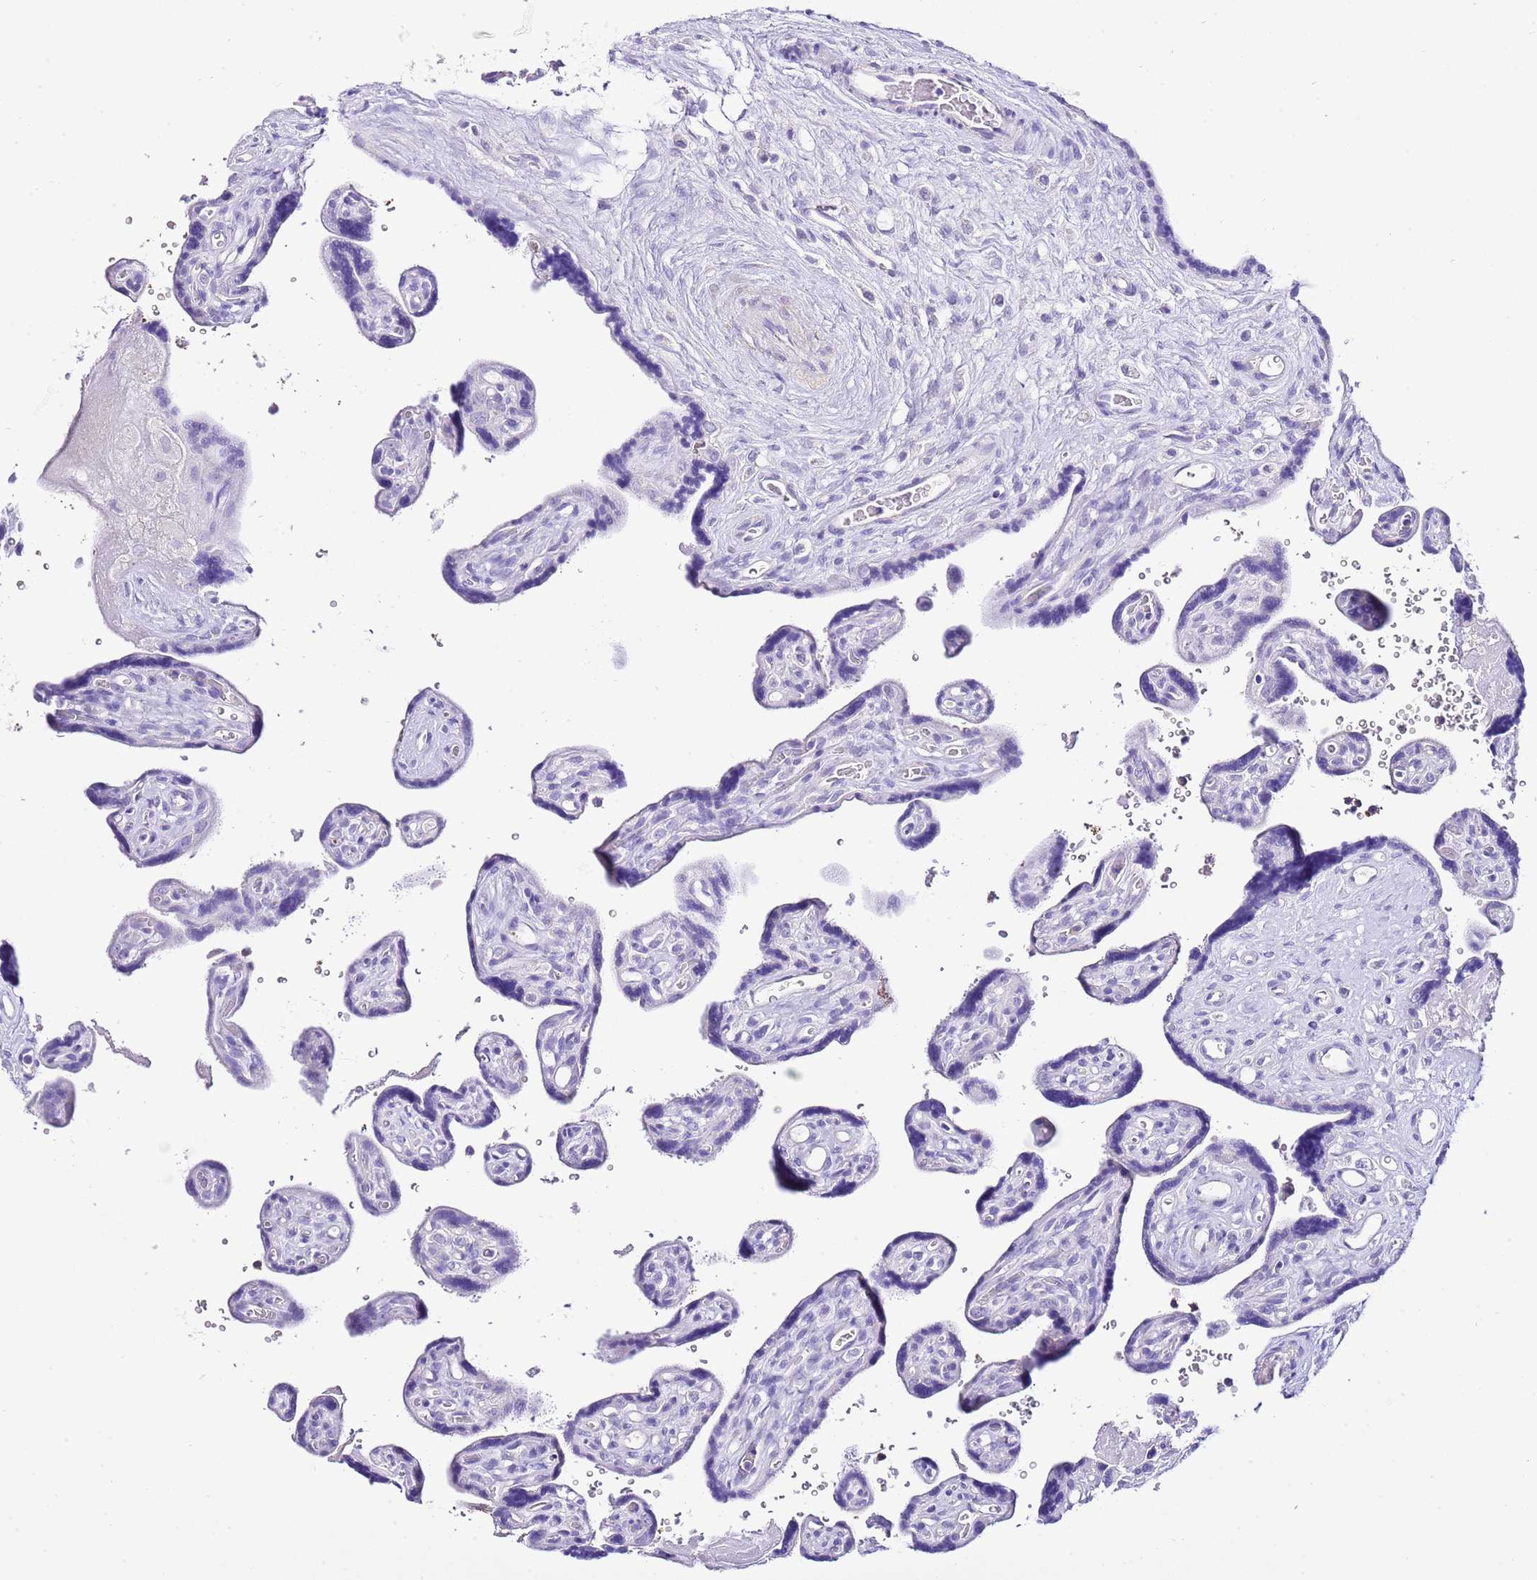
{"staining": {"intensity": "negative", "quantity": "none", "location": "none"}, "tissue": "placenta", "cell_type": "Decidual cells", "image_type": "normal", "snomed": [{"axis": "morphology", "description": "Normal tissue, NOS"}, {"axis": "topography", "description": "Placenta"}], "caption": "This is an IHC micrograph of unremarkable placenta. There is no positivity in decidual cells.", "gene": "BHLHA15", "patient": {"sex": "female", "age": 39}}